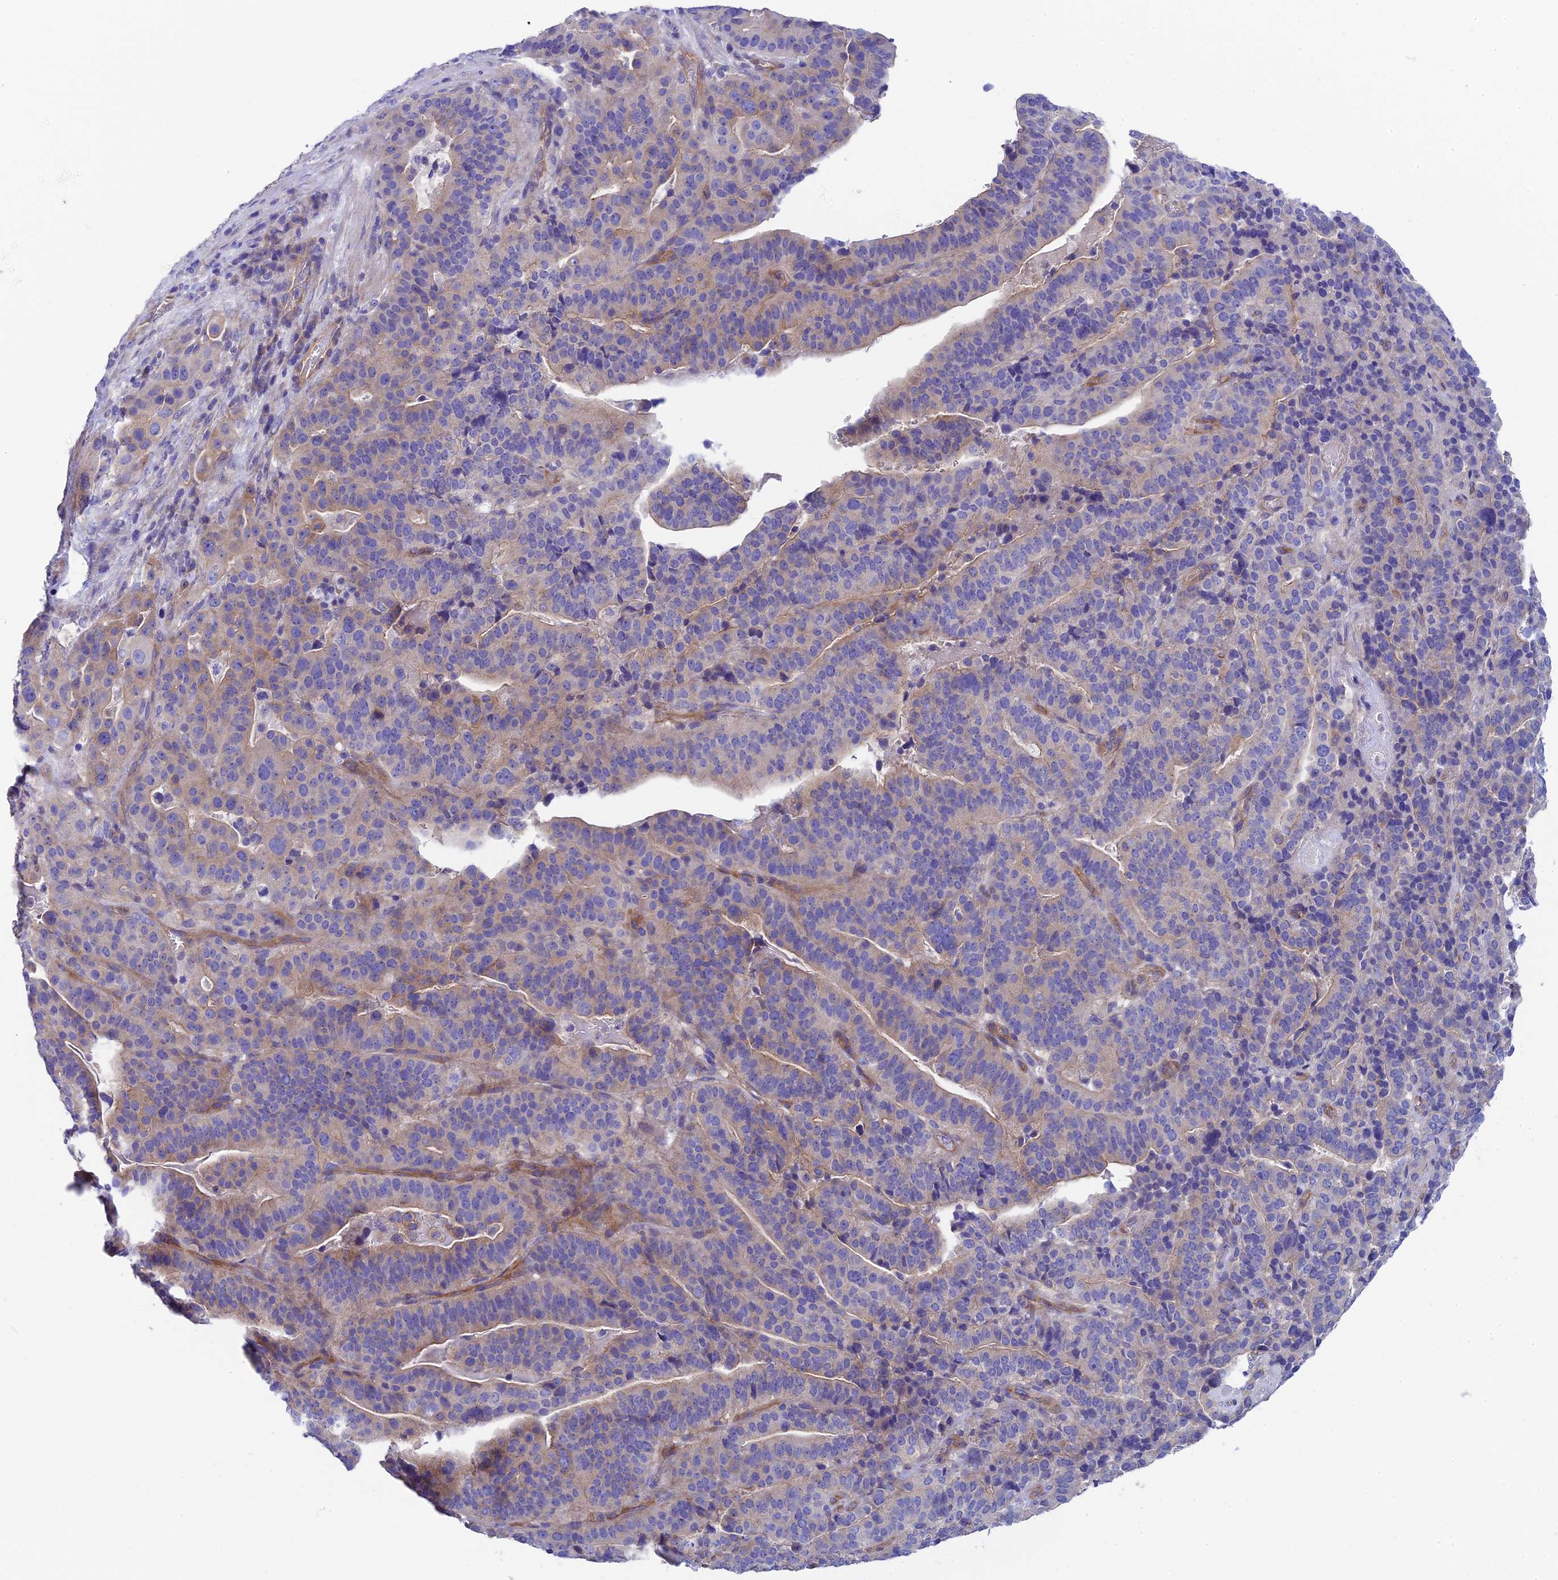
{"staining": {"intensity": "weak", "quantity": "<25%", "location": "cytoplasmic/membranous"}, "tissue": "stomach cancer", "cell_type": "Tumor cells", "image_type": "cancer", "snomed": [{"axis": "morphology", "description": "Adenocarcinoma, NOS"}, {"axis": "topography", "description": "Stomach"}], "caption": "Immunohistochemistry histopathology image of neoplastic tissue: adenocarcinoma (stomach) stained with DAB displays no significant protein expression in tumor cells. (DAB (3,3'-diaminobenzidine) immunohistochemistry (IHC), high magnification).", "gene": "PPFIA3", "patient": {"sex": "male", "age": 48}}